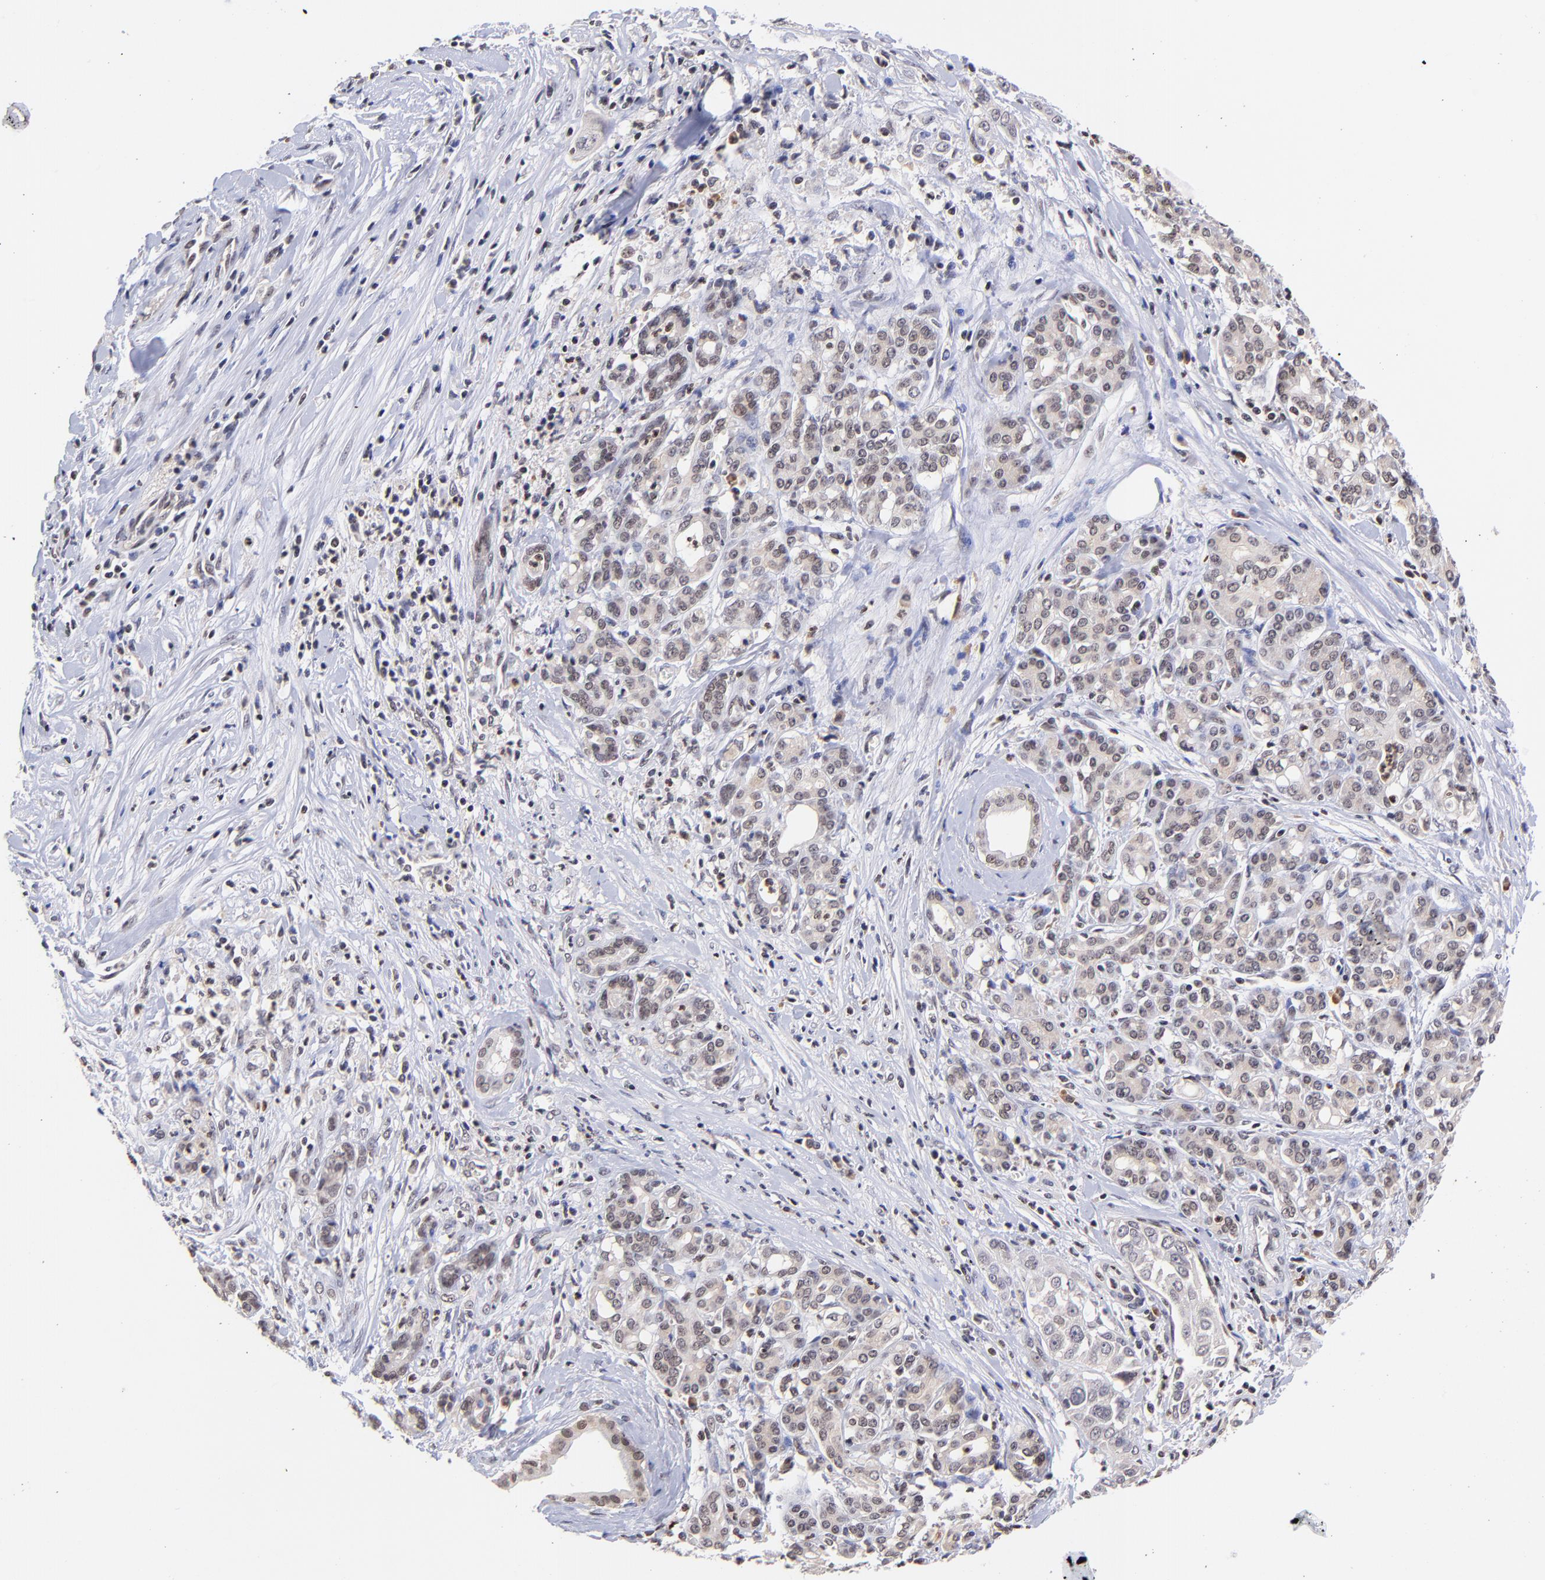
{"staining": {"intensity": "weak", "quantity": ">75%", "location": "cytoplasmic/membranous,nuclear"}, "tissue": "pancreatic cancer", "cell_type": "Tumor cells", "image_type": "cancer", "snomed": [{"axis": "morphology", "description": "Adenocarcinoma, NOS"}, {"axis": "topography", "description": "Pancreas"}], "caption": "This is an image of IHC staining of adenocarcinoma (pancreatic), which shows weak staining in the cytoplasmic/membranous and nuclear of tumor cells.", "gene": "WDR25", "patient": {"sex": "female", "age": 52}}